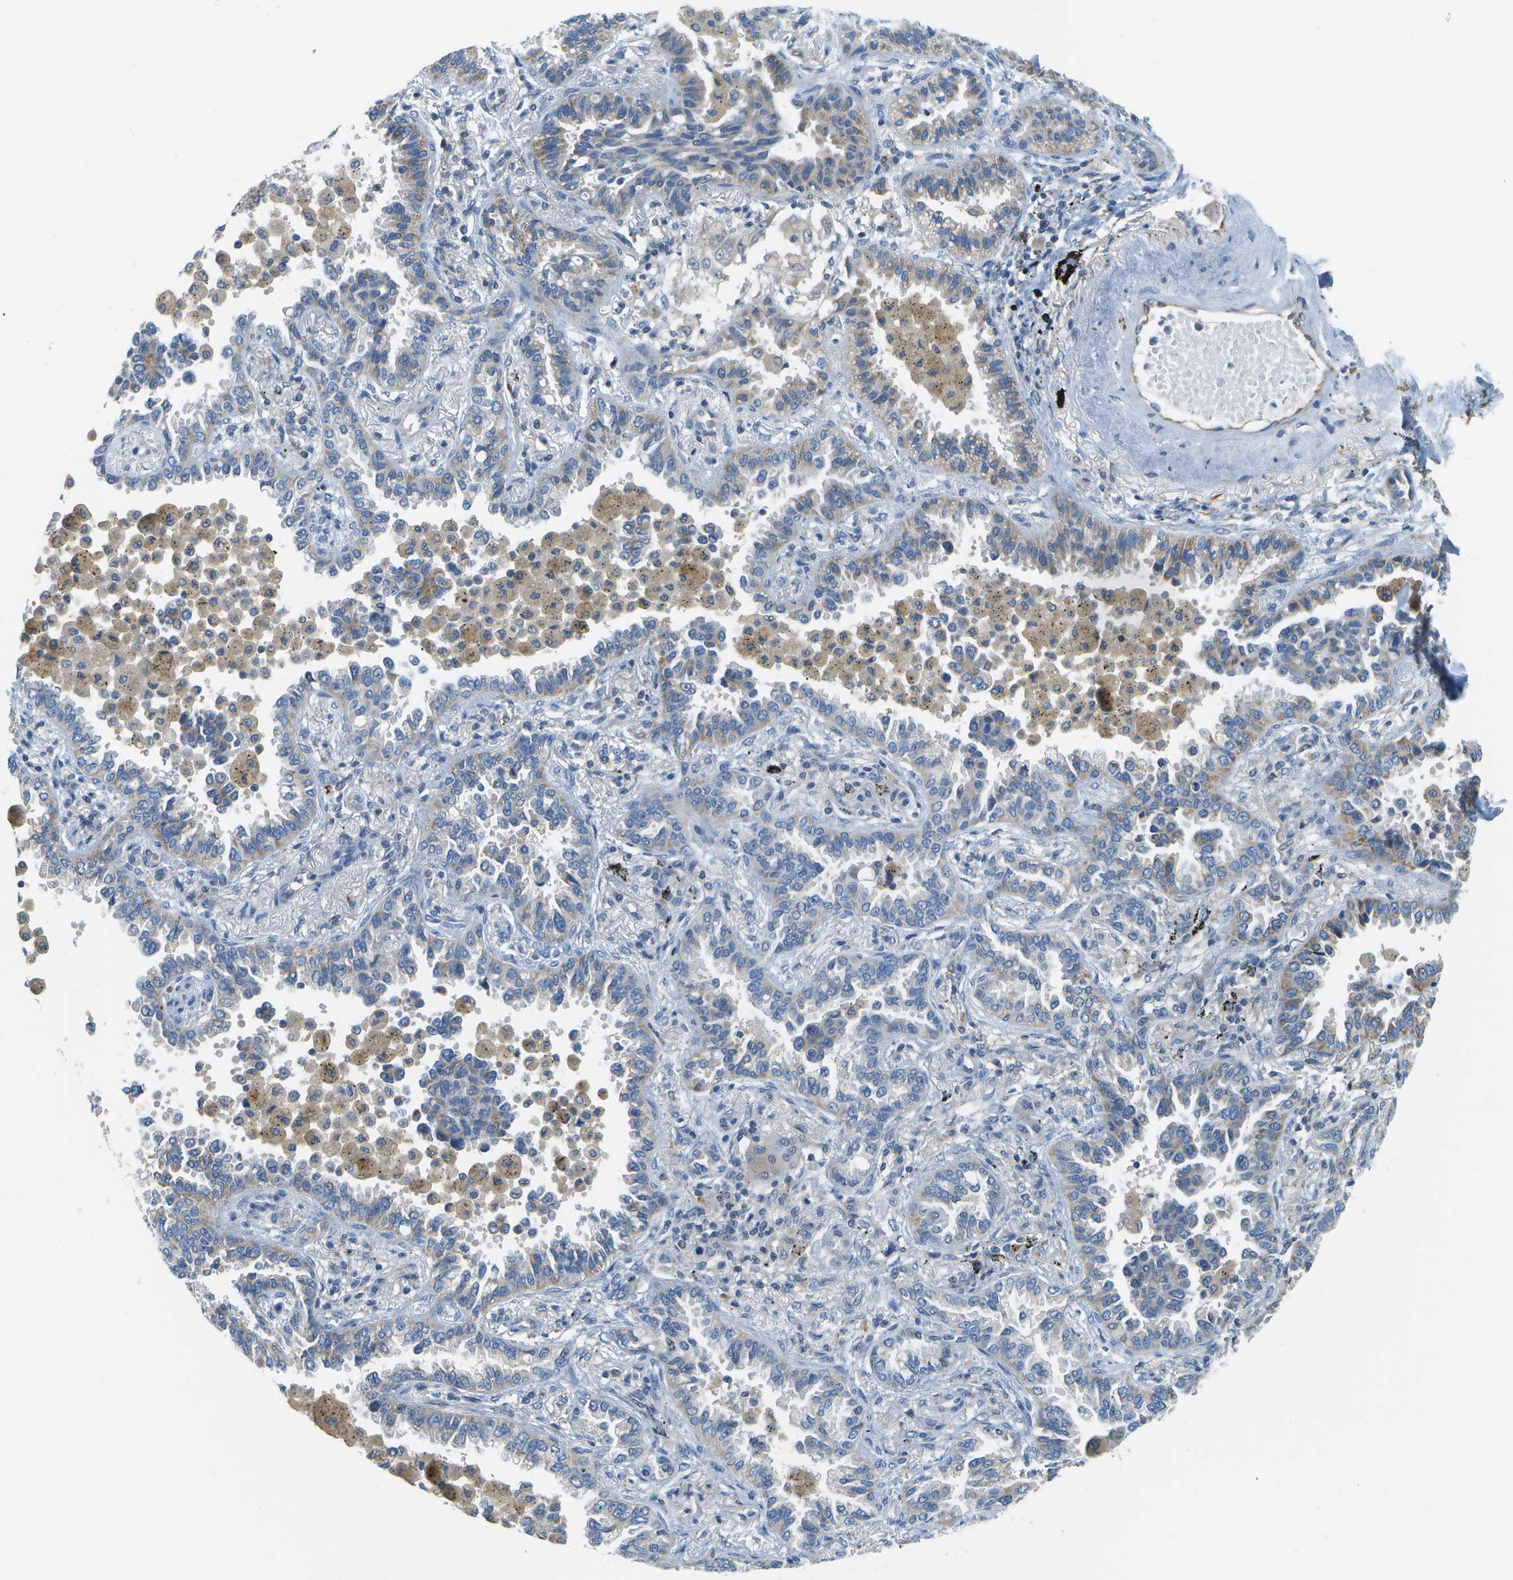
{"staining": {"intensity": "weak", "quantity": "25%-75%", "location": "cytoplasmic/membranous"}, "tissue": "lung cancer", "cell_type": "Tumor cells", "image_type": "cancer", "snomed": [{"axis": "morphology", "description": "Normal tissue, NOS"}, {"axis": "morphology", "description": "Adenocarcinoma, NOS"}, {"axis": "topography", "description": "Lung"}], "caption": "Immunohistochemical staining of lung adenocarcinoma reveals low levels of weak cytoplasmic/membranous protein positivity in about 25%-75% of tumor cells.", "gene": "PTGIS", "patient": {"sex": "male", "age": 59}}